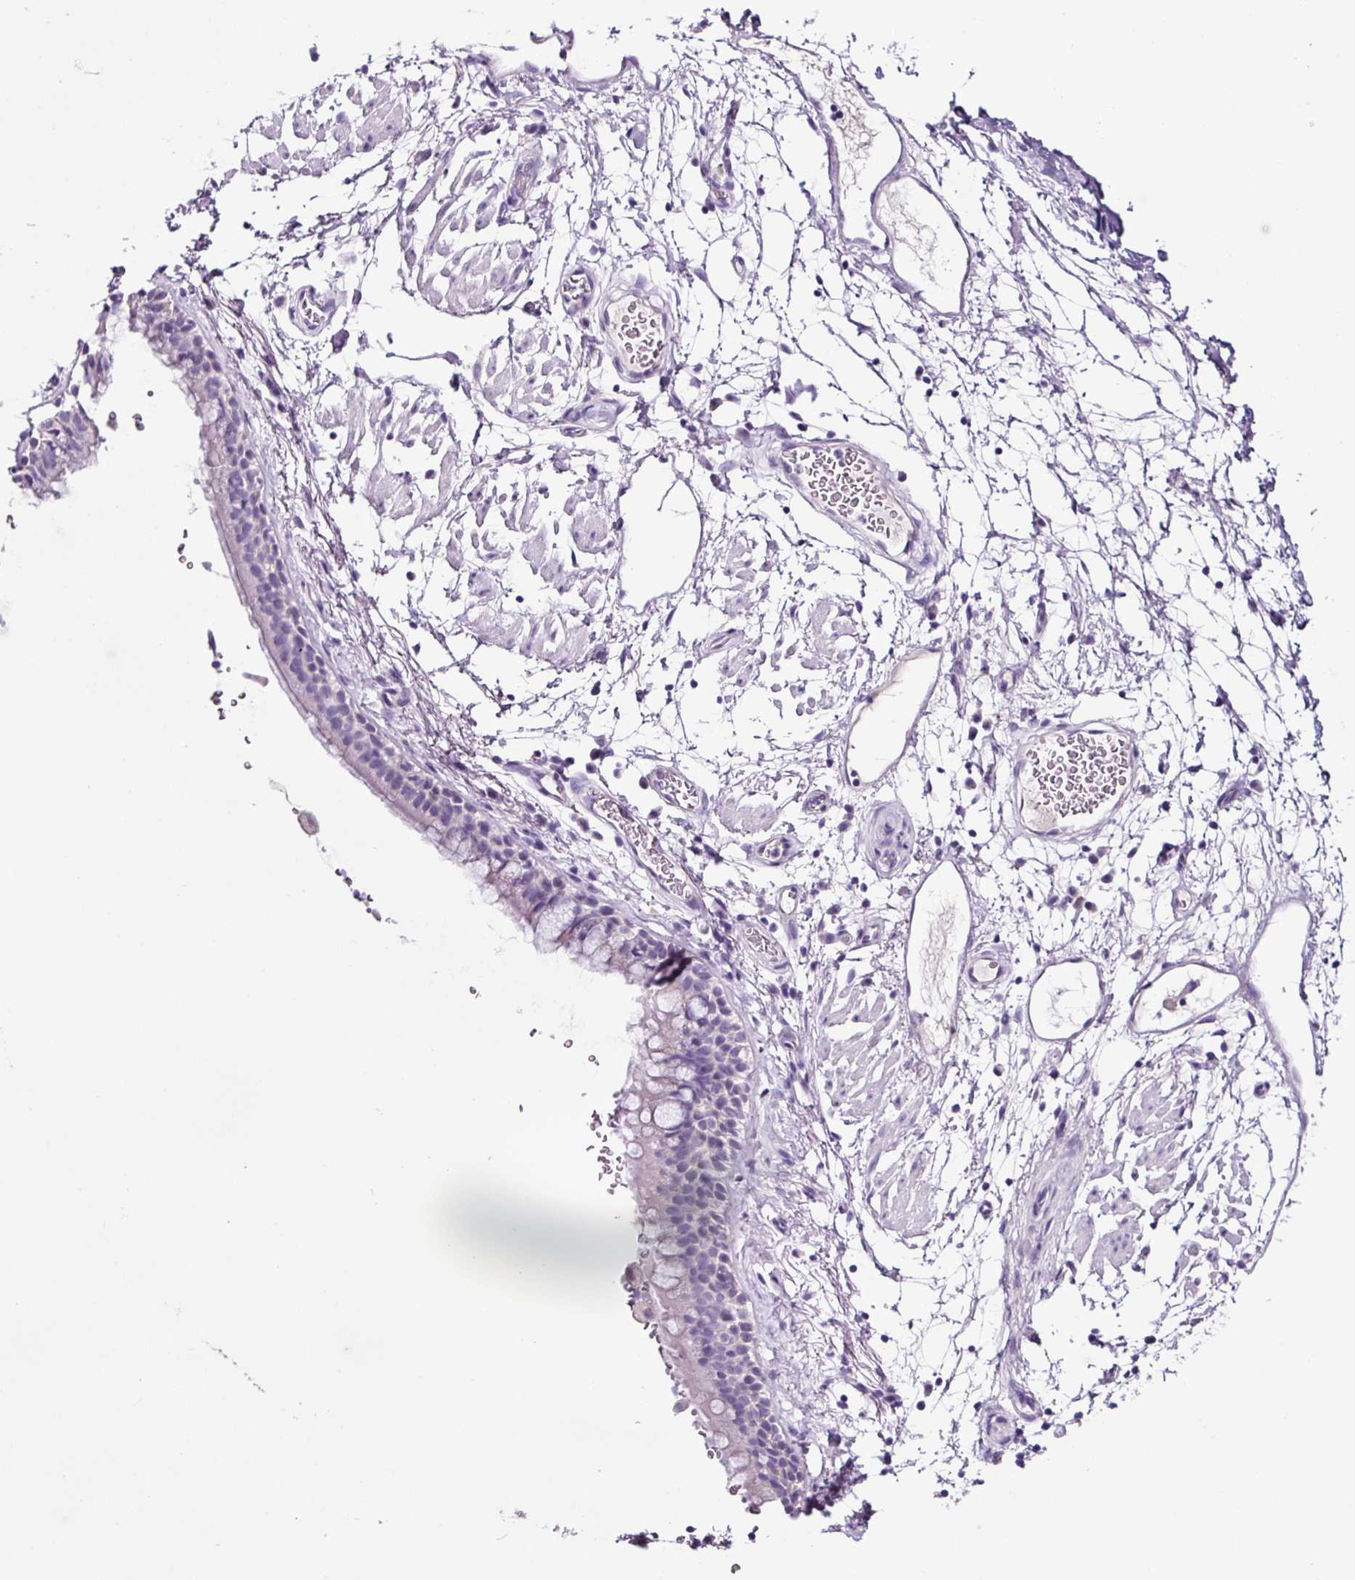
{"staining": {"intensity": "moderate", "quantity": "<25%", "location": "cytoplasmic/membranous"}, "tissue": "adipose tissue", "cell_type": "Adipocytes", "image_type": "normal", "snomed": [{"axis": "morphology", "description": "Normal tissue, NOS"}, {"axis": "topography", "description": "Cartilage tissue"}, {"axis": "topography", "description": "Bronchus"}], "caption": "Approximately <25% of adipocytes in normal adipose tissue exhibit moderate cytoplasmic/membranous protein expression as visualized by brown immunohistochemical staining.", "gene": "SP8", "patient": {"sex": "male", "age": 58}}